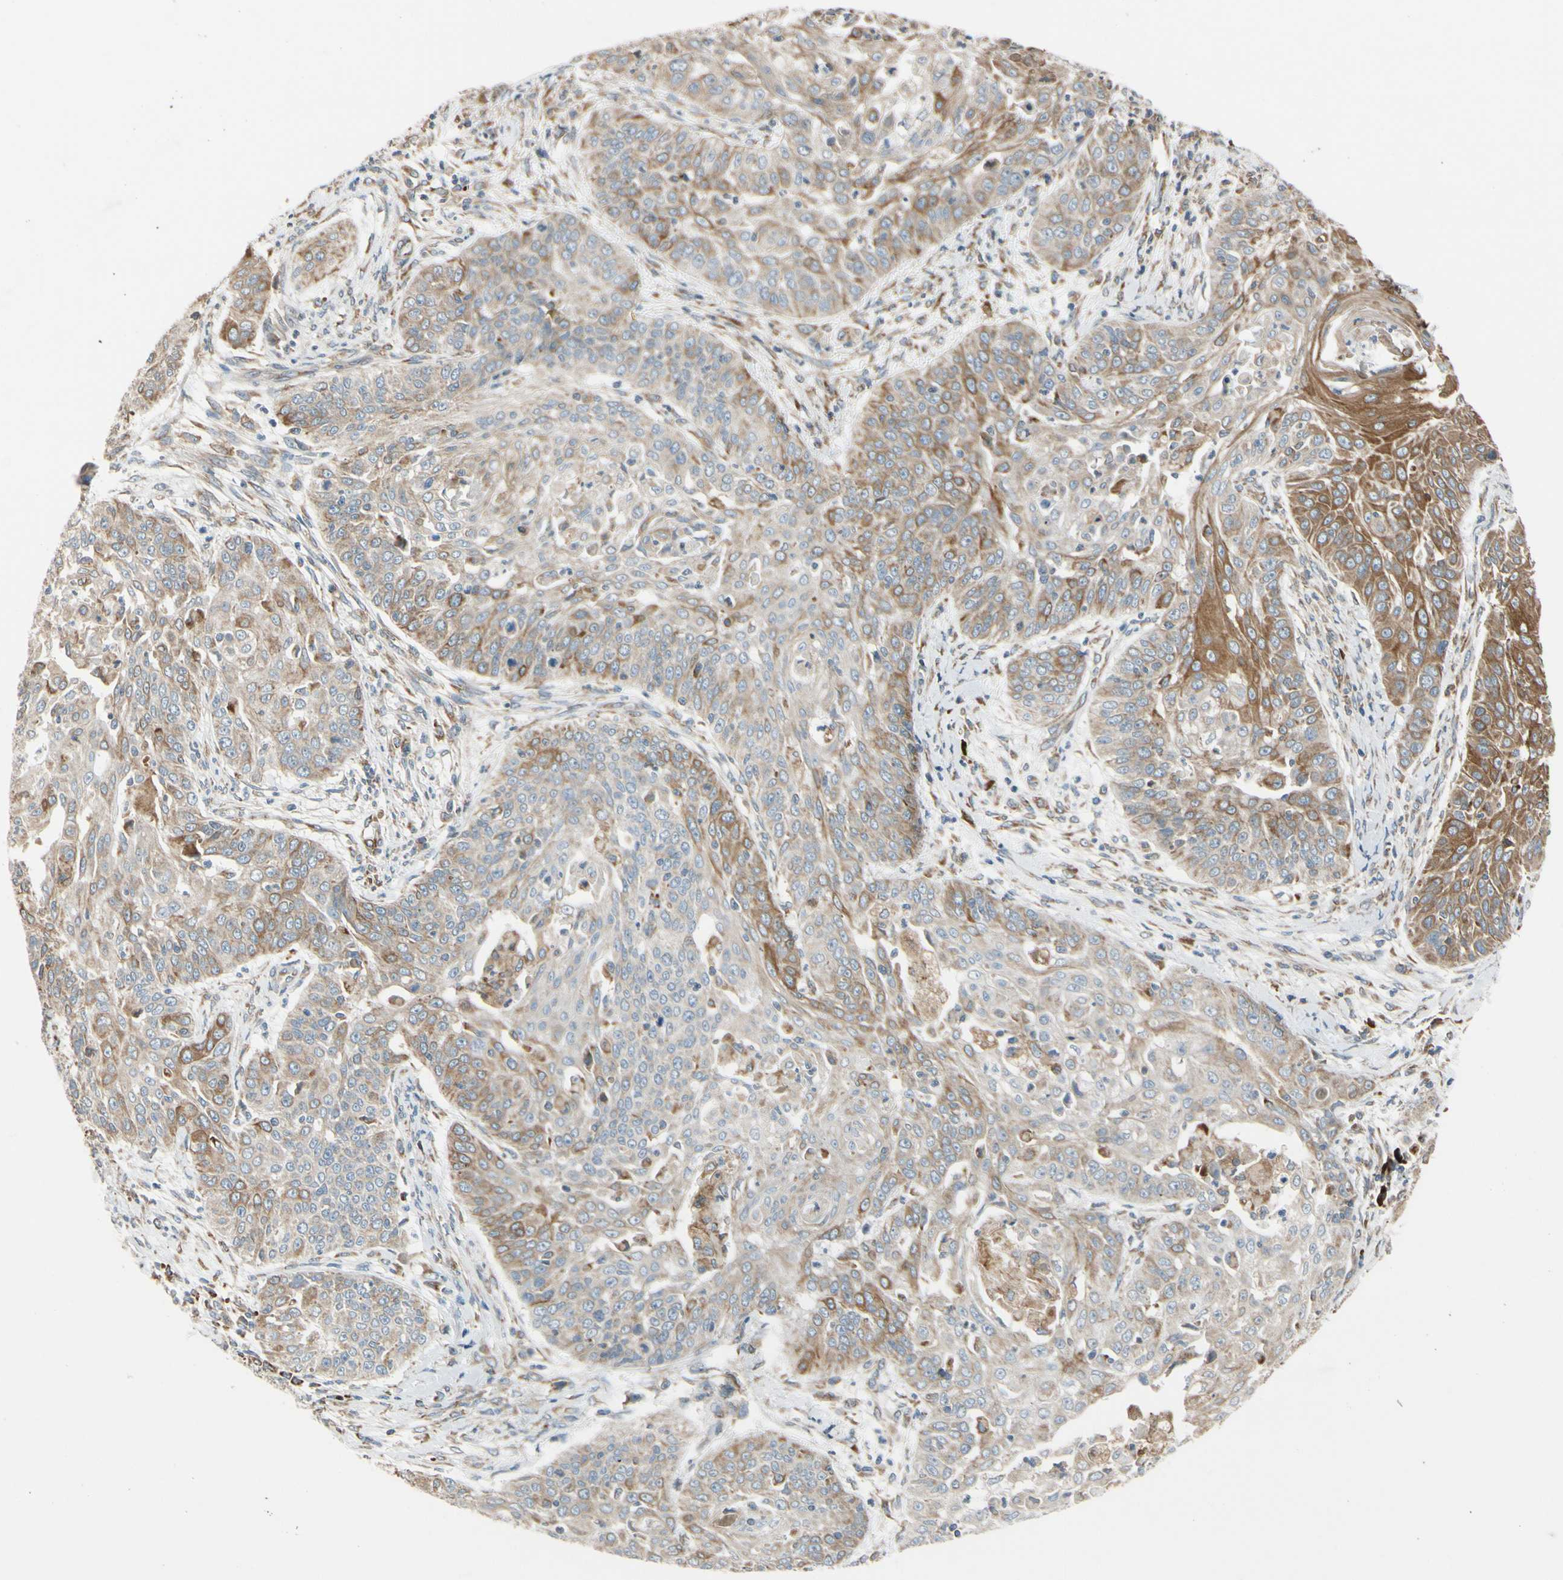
{"staining": {"intensity": "moderate", "quantity": "25%-75%", "location": "cytoplasmic/membranous"}, "tissue": "cervical cancer", "cell_type": "Tumor cells", "image_type": "cancer", "snomed": [{"axis": "morphology", "description": "Squamous cell carcinoma, NOS"}, {"axis": "topography", "description": "Cervix"}], "caption": "Immunohistochemical staining of cervical squamous cell carcinoma demonstrates medium levels of moderate cytoplasmic/membranous staining in about 25%-75% of tumor cells. Immunohistochemistry stains the protein of interest in brown and the nuclei are stained blue.", "gene": "RPN2", "patient": {"sex": "female", "age": 64}}